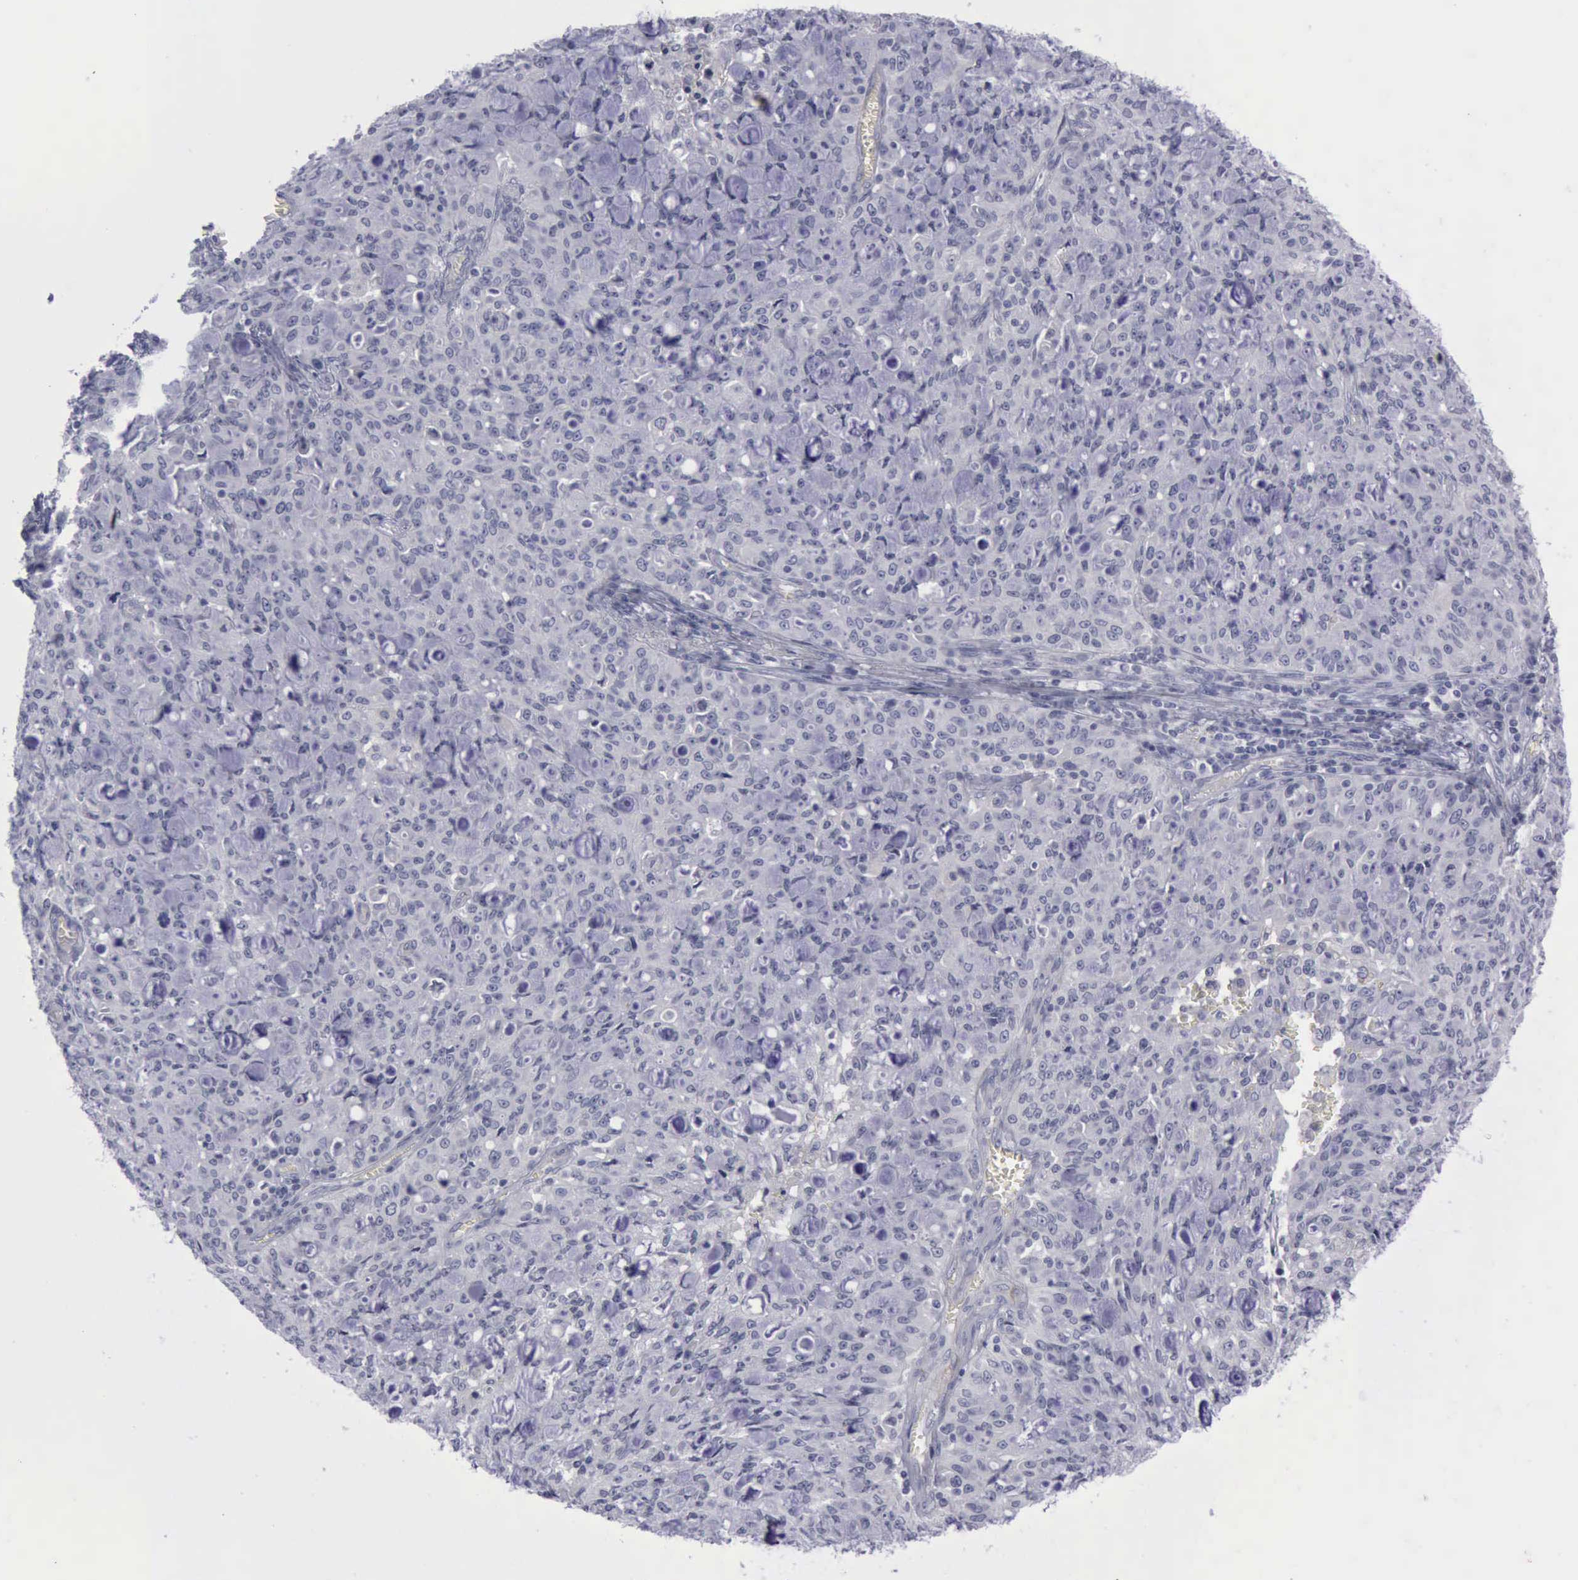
{"staining": {"intensity": "negative", "quantity": "none", "location": "none"}, "tissue": "lung cancer", "cell_type": "Tumor cells", "image_type": "cancer", "snomed": [{"axis": "morphology", "description": "Adenocarcinoma, NOS"}, {"axis": "topography", "description": "Lung"}], "caption": "This is a histopathology image of IHC staining of lung adenocarcinoma, which shows no staining in tumor cells.", "gene": "CDH2", "patient": {"sex": "female", "age": 44}}